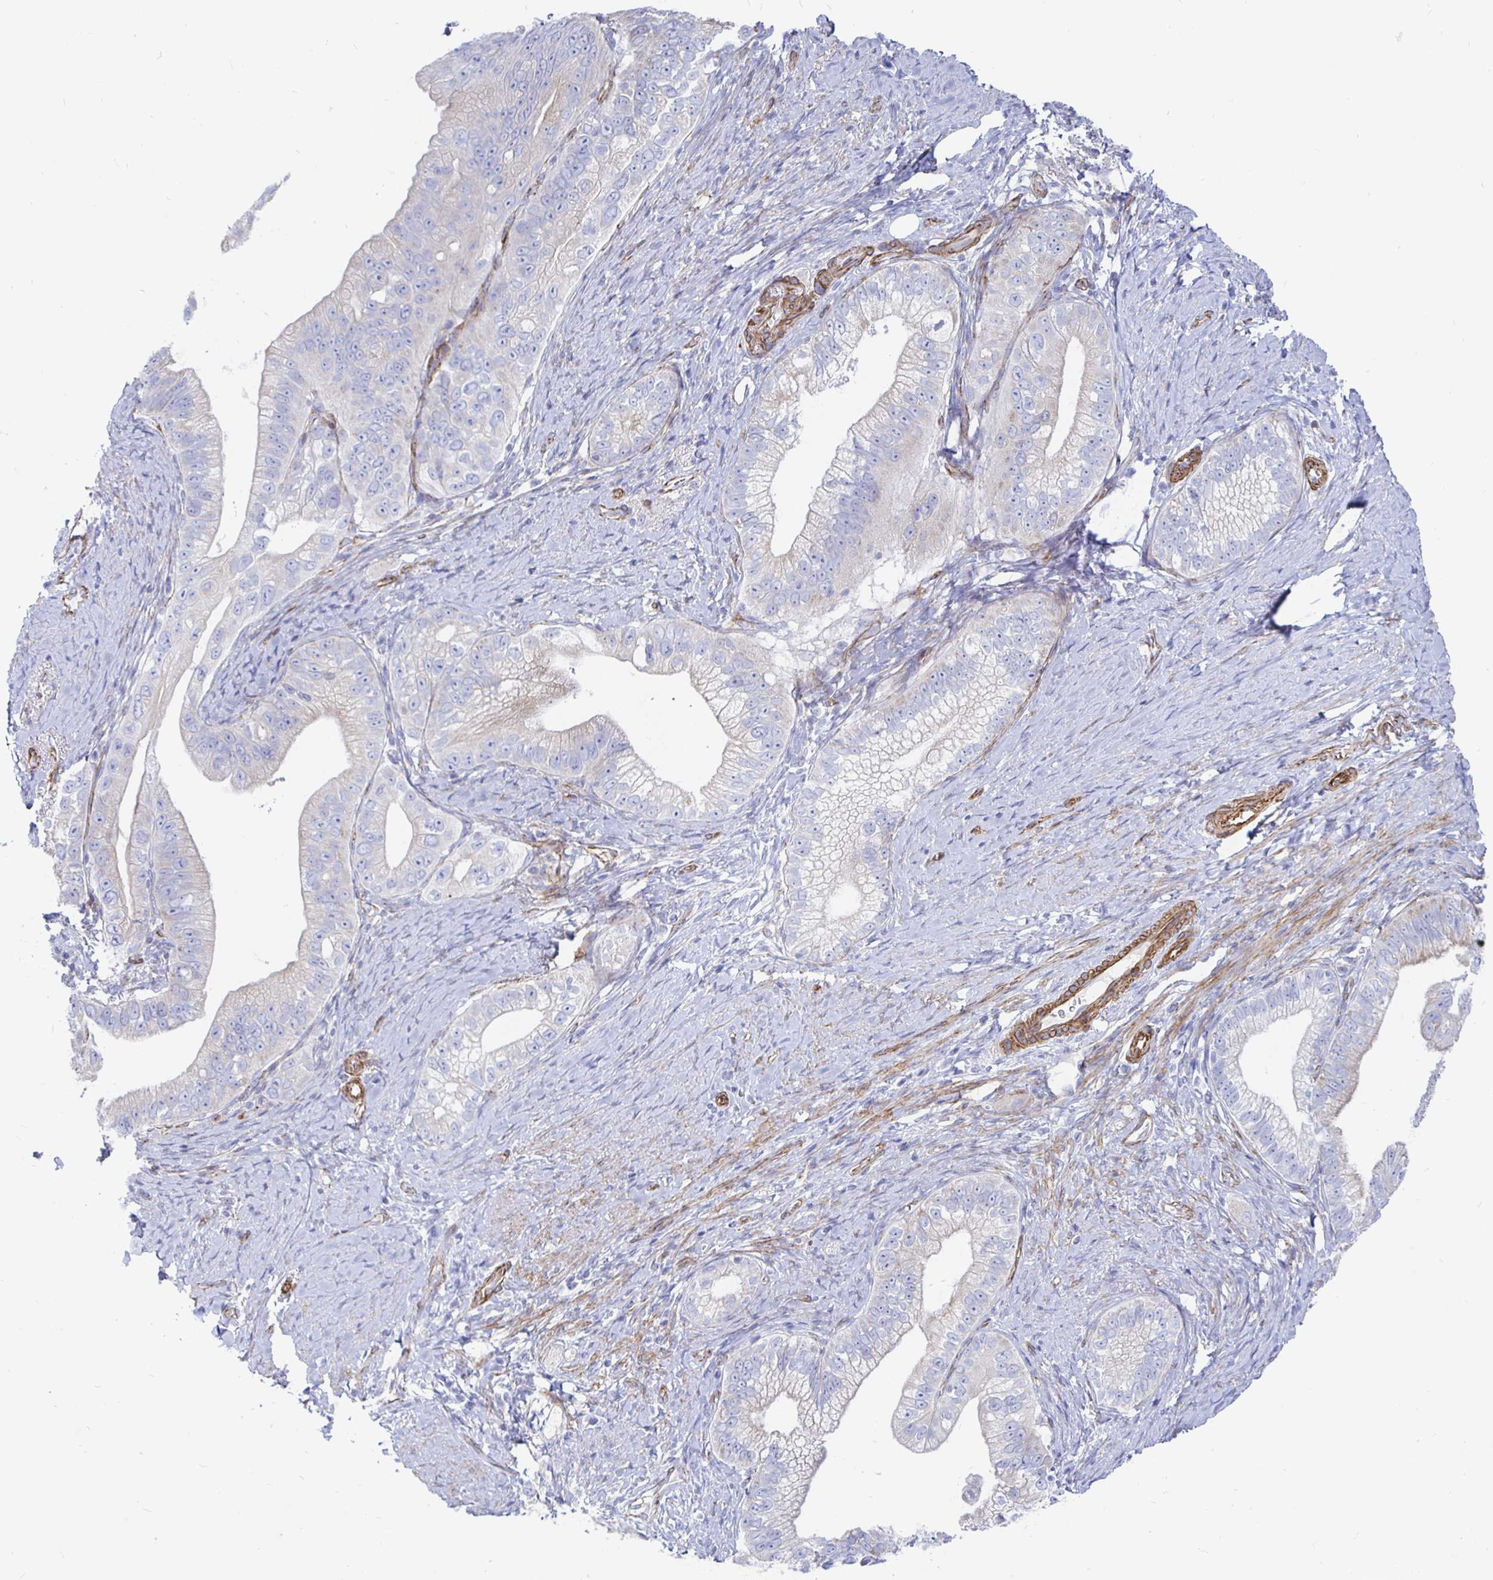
{"staining": {"intensity": "negative", "quantity": "none", "location": "none"}, "tissue": "pancreatic cancer", "cell_type": "Tumor cells", "image_type": "cancer", "snomed": [{"axis": "morphology", "description": "Adenocarcinoma, NOS"}, {"axis": "topography", "description": "Pancreas"}], "caption": "Pancreatic adenocarcinoma was stained to show a protein in brown. There is no significant staining in tumor cells.", "gene": "COX16", "patient": {"sex": "male", "age": 70}}